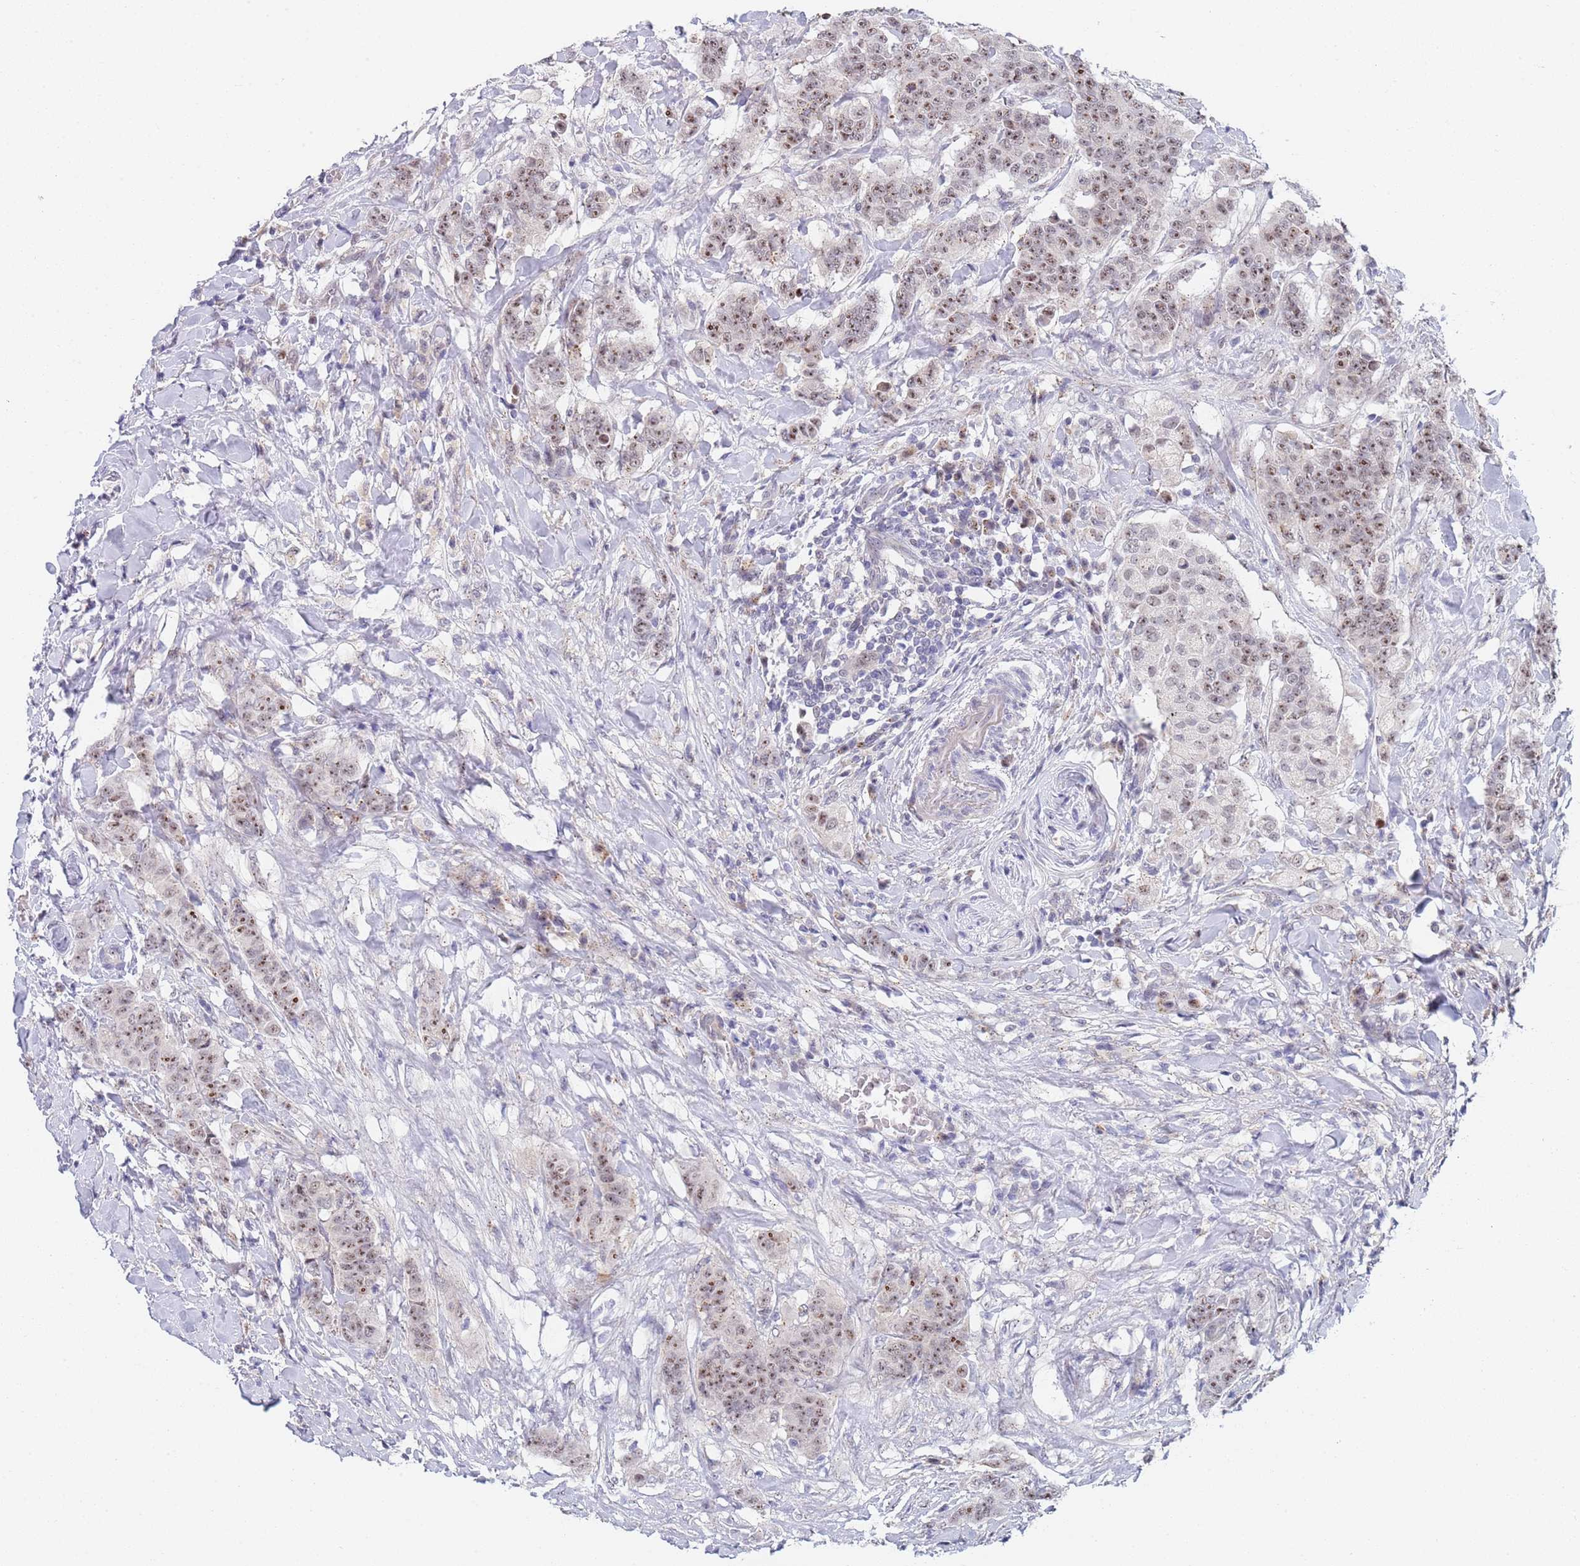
{"staining": {"intensity": "moderate", "quantity": "25%-75%", "location": "nuclear"}, "tissue": "breast cancer", "cell_type": "Tumor cells", "image_type": "cancer", "snomed": [{"axis": "morphology", "description": "Duct carcinoma"}, {"axis": "topography", "description": "Breast"}], "caption": "A micrograph of breast cancer (infiltrating ductal carcinoma) stained for a protein displays moderate nuclear brown staining in tumor cells.", "gene": "PLCL2", "patient": {"sex": "female", "age": 40}}